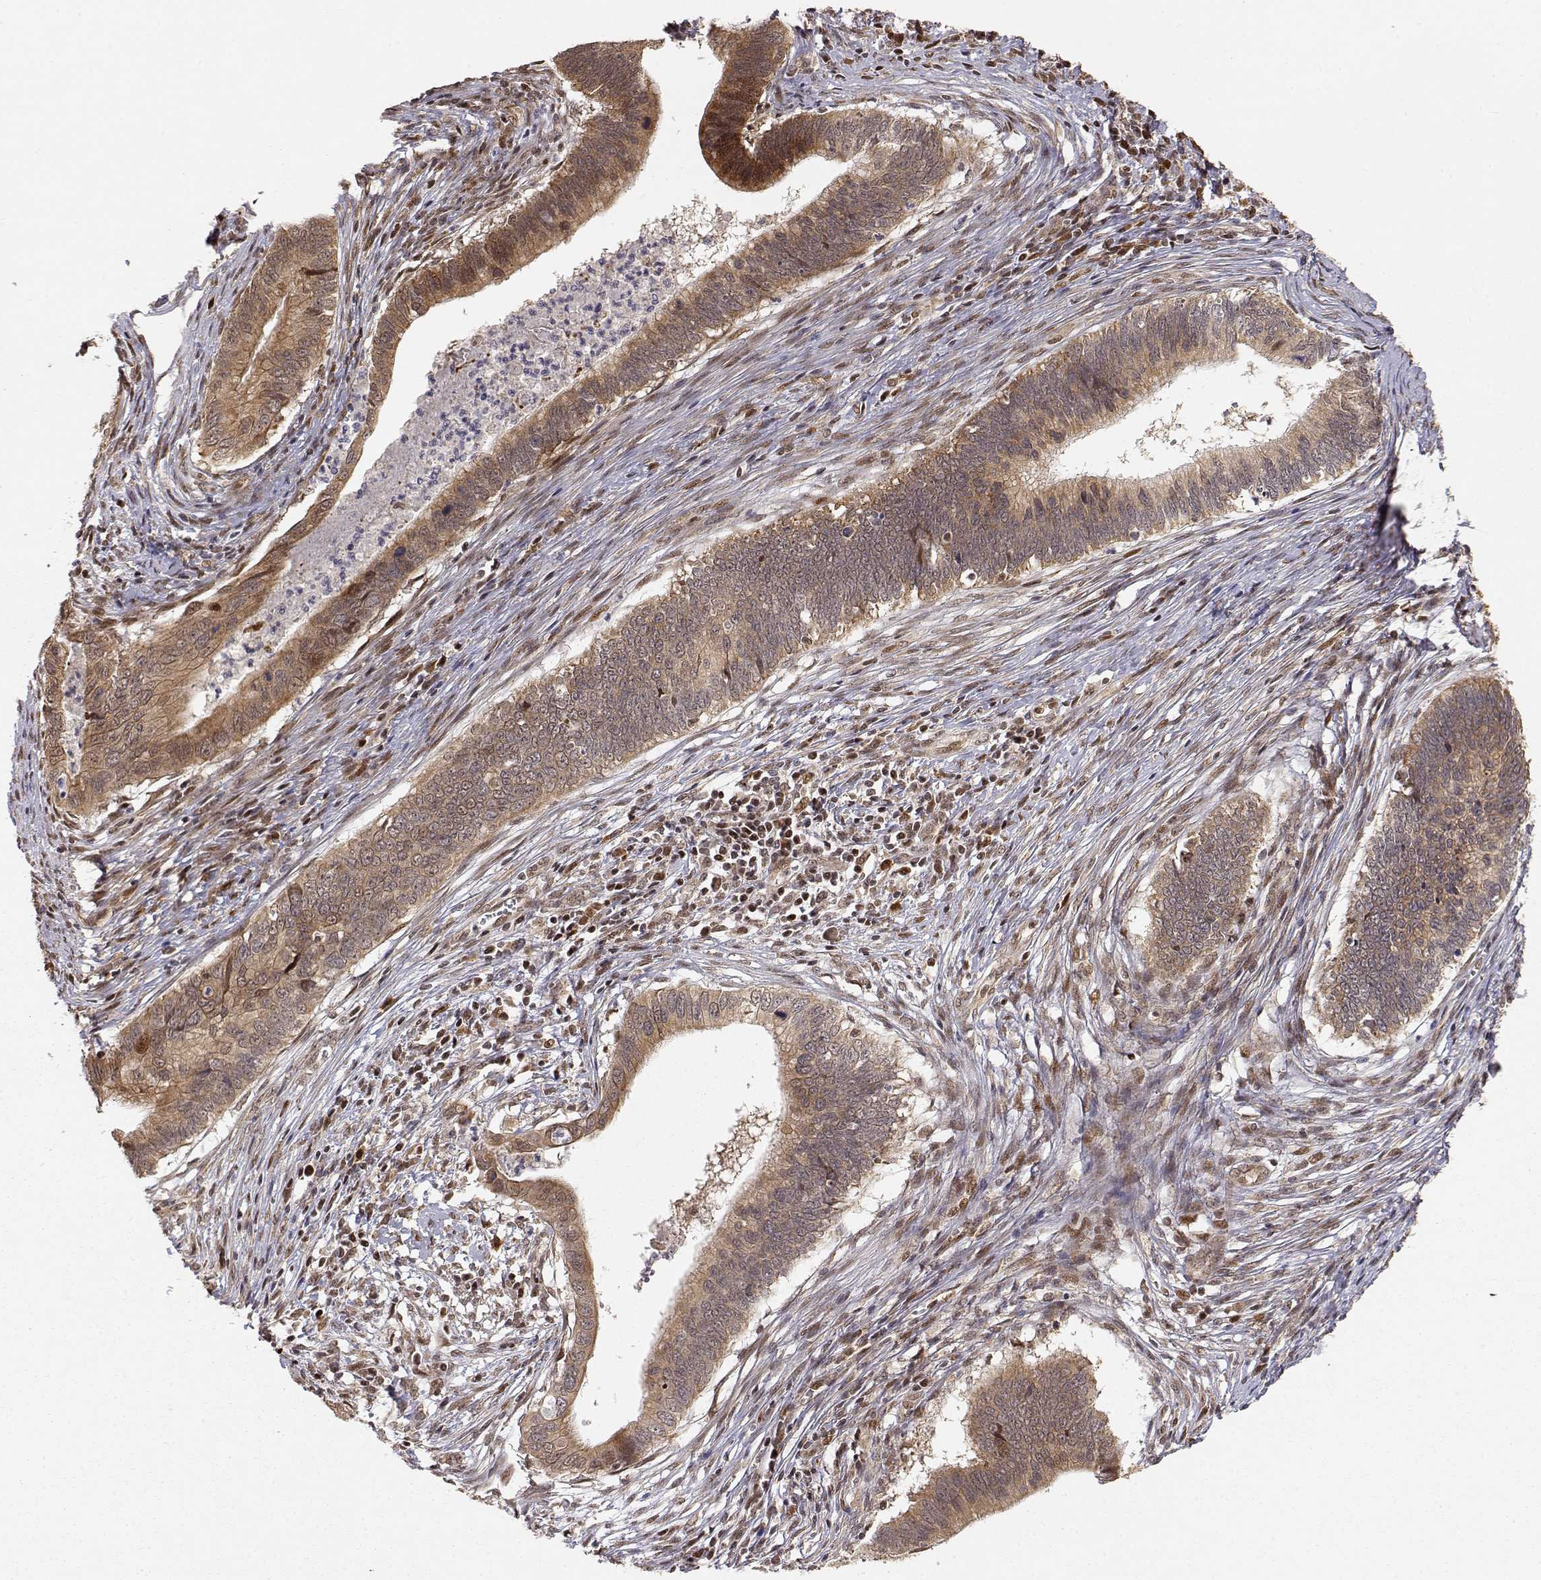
{"staining": {"intensity": "weak", "quantity": ">75%", "location": "cytoplasmic/membranous"}, "tissue": "cervical cancer", "cell_type": "Tumor cells", "image_type": "cancer", "snomed": [{"axis": "morphology", "description": "Adenocarcinoma, NOS"}, {"axis": "topography", "description": "Cervix"}], "caption": "The photomicrograph shows immunohistochemical staining of cervical cancer. There is weak cytoplasmic/membranous positivity is appreciated in about >75% of tumor cells. (brown staining indicates protein expression, while blue staining denotes nuclei).", "gene": "BRCA1", "patient": {"sex": "female", "age": 42}}